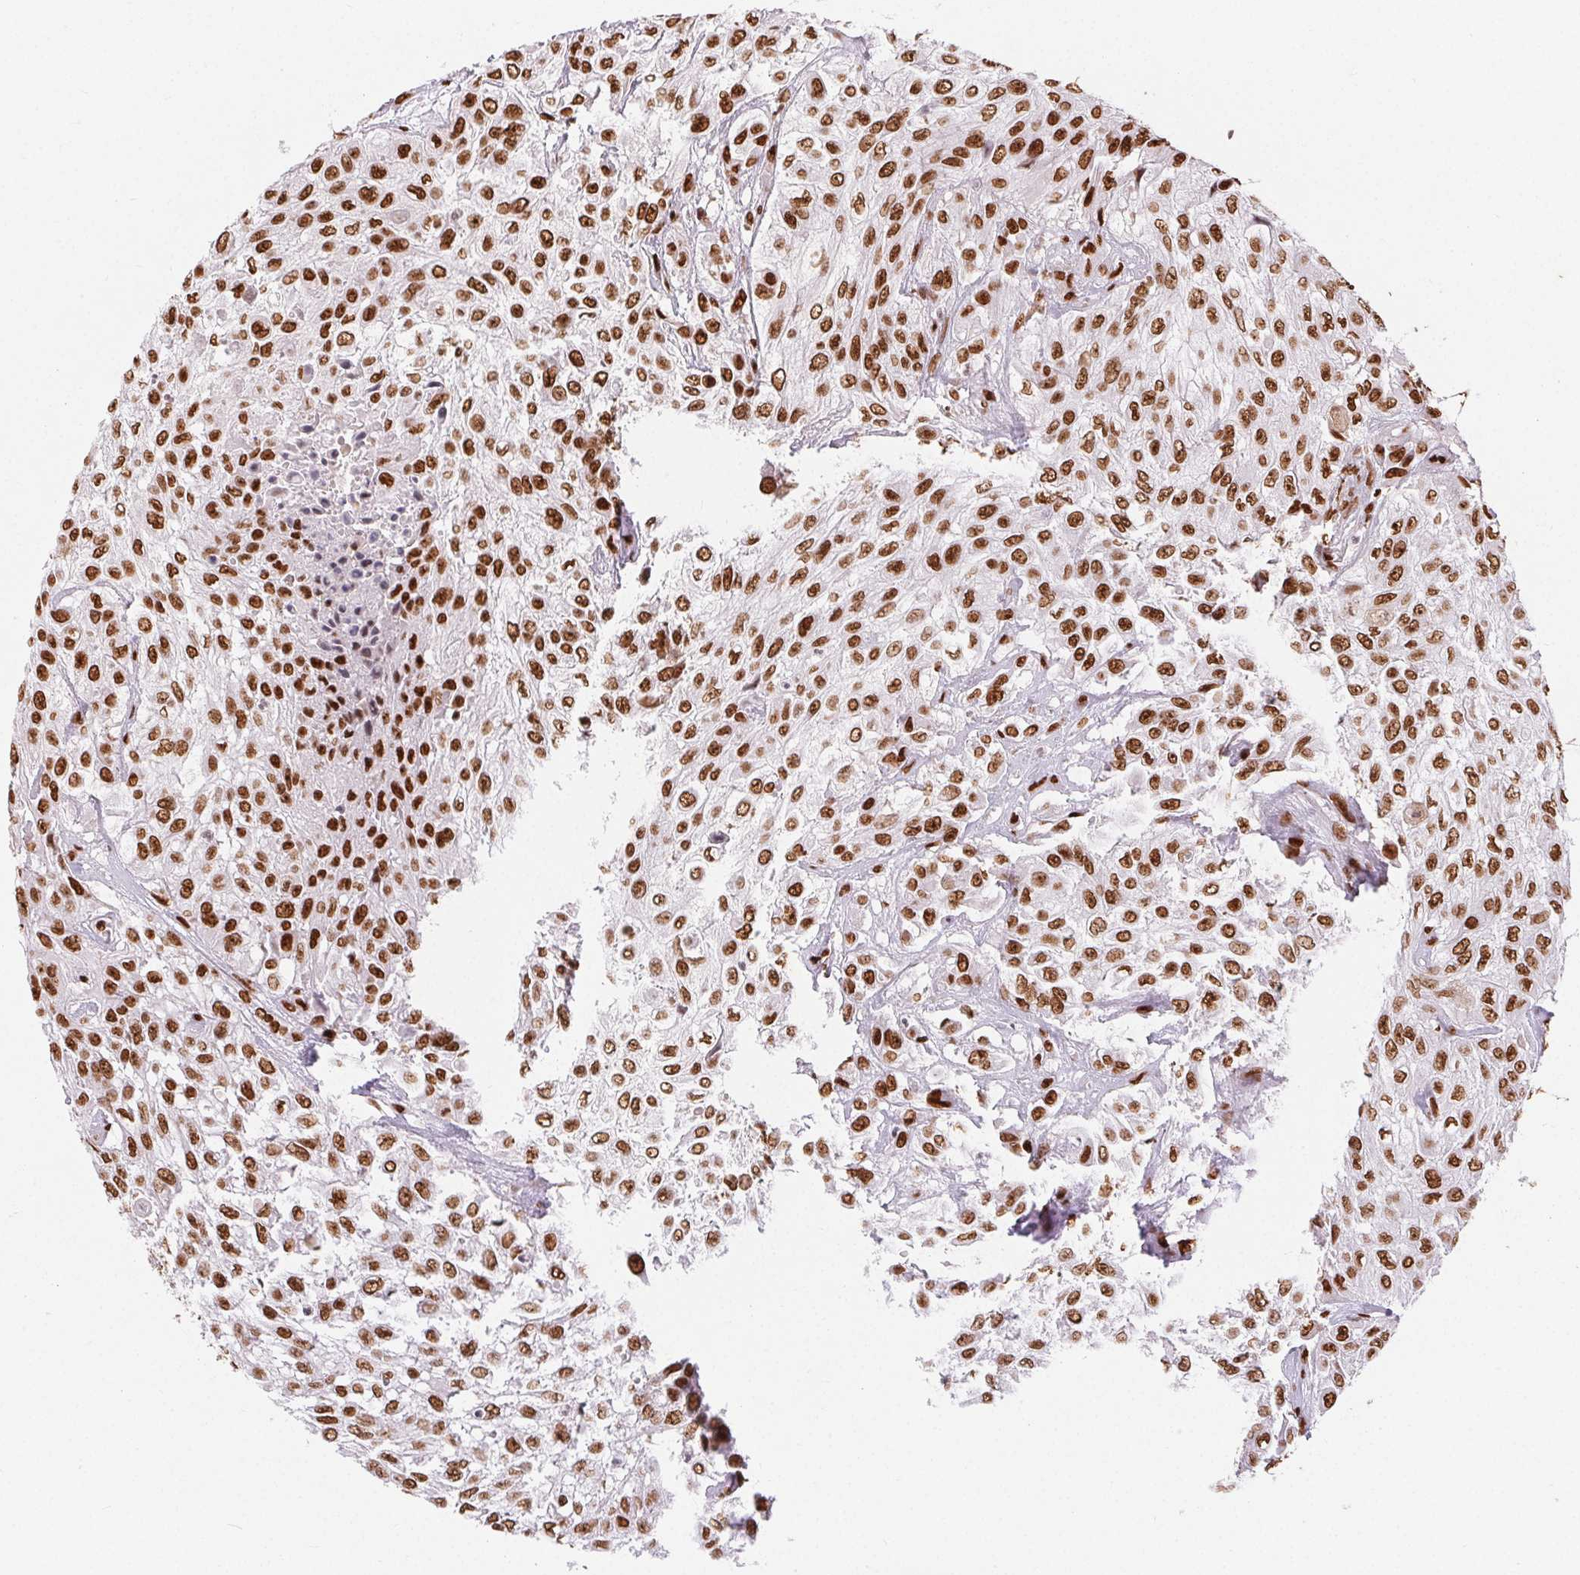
{"staining": {"intensity": "moderate", "quantity": ">75%", "location": "nuclear"}, "tissue": "urothelial cancer", "cell_type": "Tumor cells", "image_type": "cancer", "snomed": [{"axis": "morphology", "description": "Urothelial carcinoma, High grade"}, {"axis": "topography", "description": "Urinary bladder"}], "caption": "Brown immunohistochemical staining in urothelial cancer reveals moderate nuclear expression in approximately >75% of tumor cells.", "gene": "ZNF80", "patient": {"sex": "male", "age": 57}}